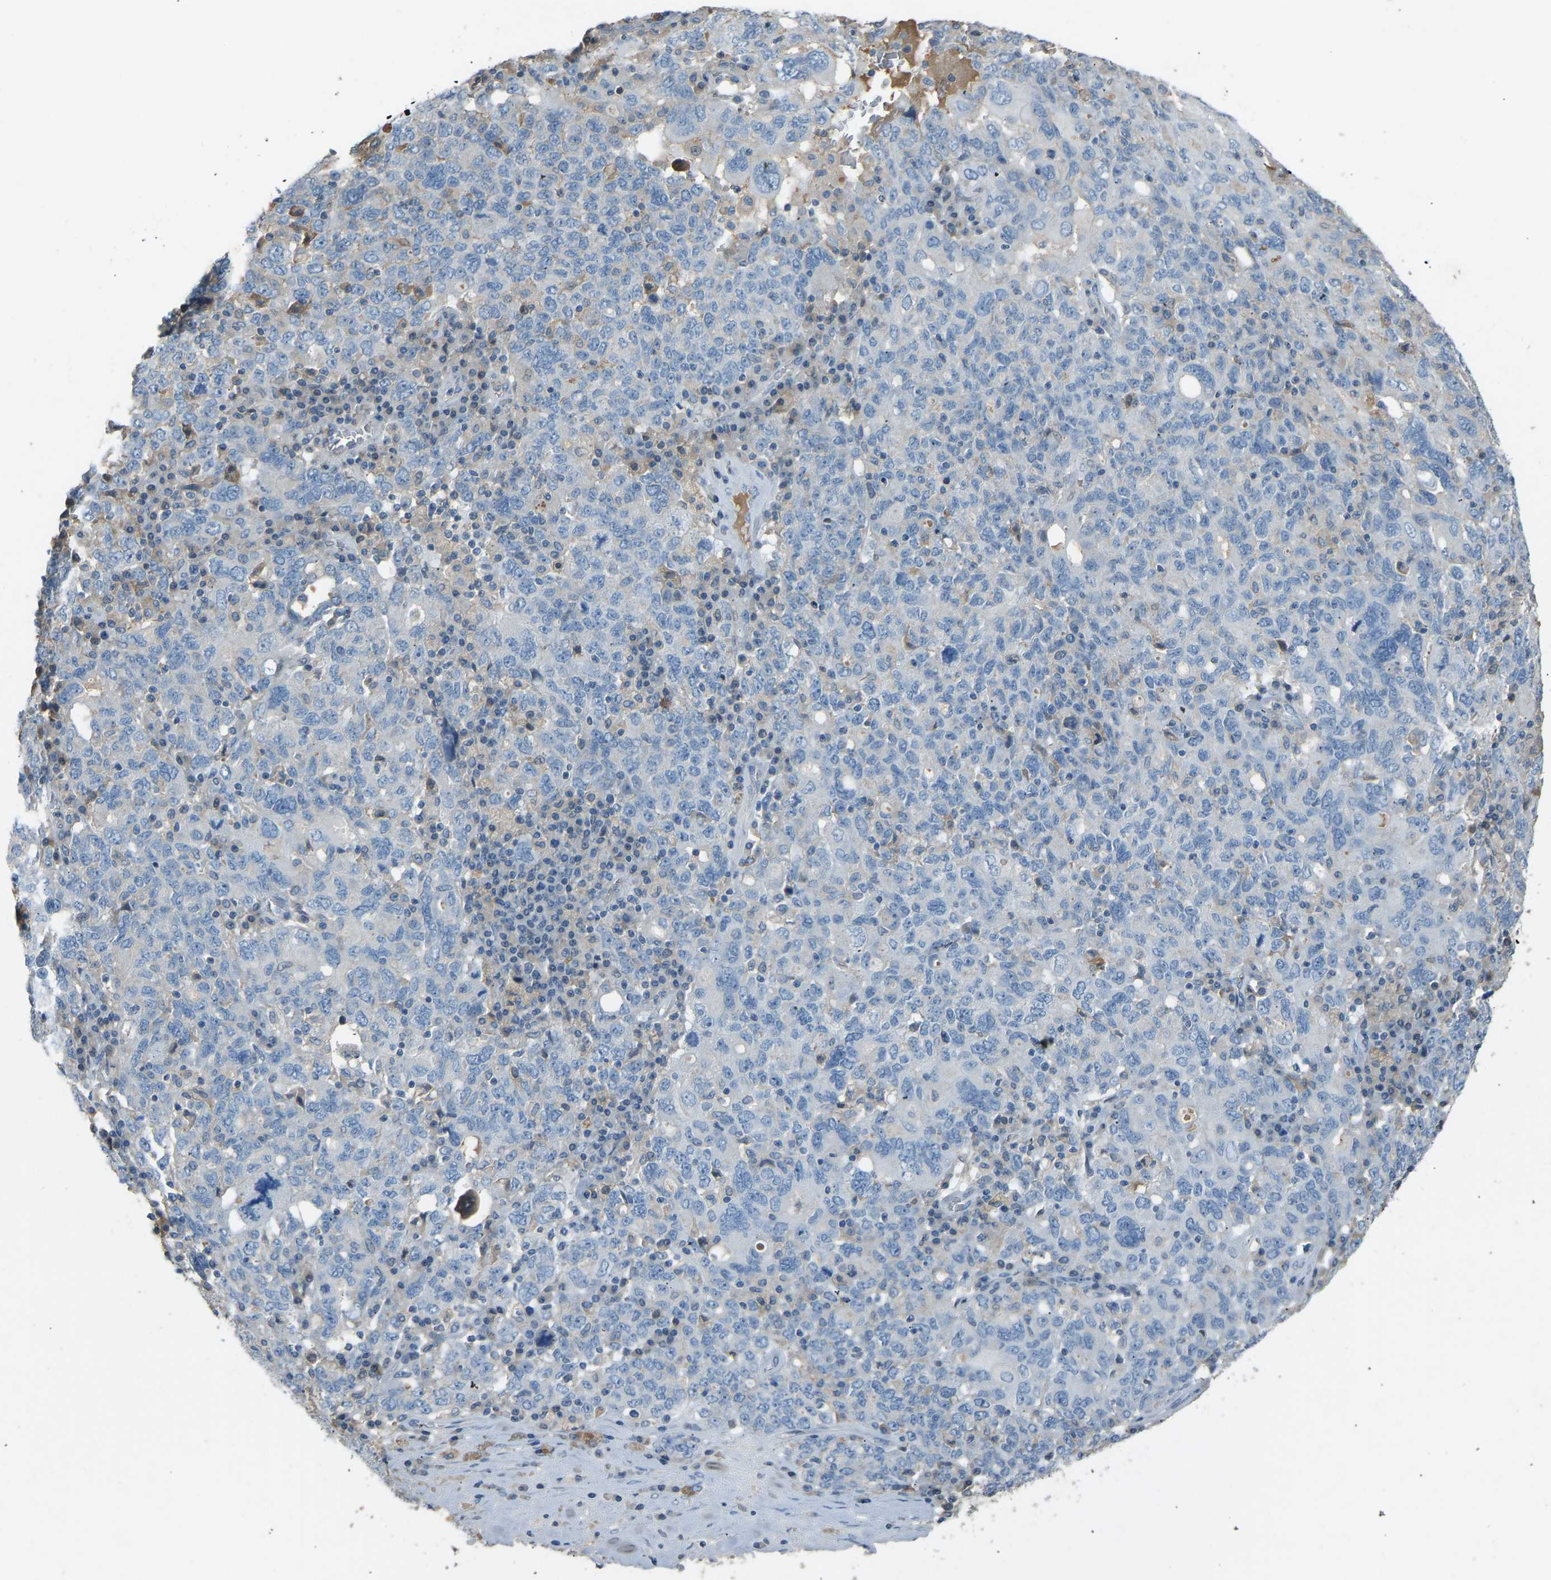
{"staining": {"intensity": "negative", "quantity": "none", "location": "none"}, "tissue": "ovarian cancer", "cell_type": "Tumor cells", "image_type": "cancer", "snomed": [{"axis": "morphology", "description": "Carcinoma, endometroid"}, {"axis": "topography", "description": "Ovary"}], "caption": "DAB (3,3'-diaminobenzidine) immunohistochemical staining of human endometroid carcinoma (ovarian) displays no significant staining in tumor cells.", "gene": "FBLN2", "patient": {"sex": "female", "age": 62}}